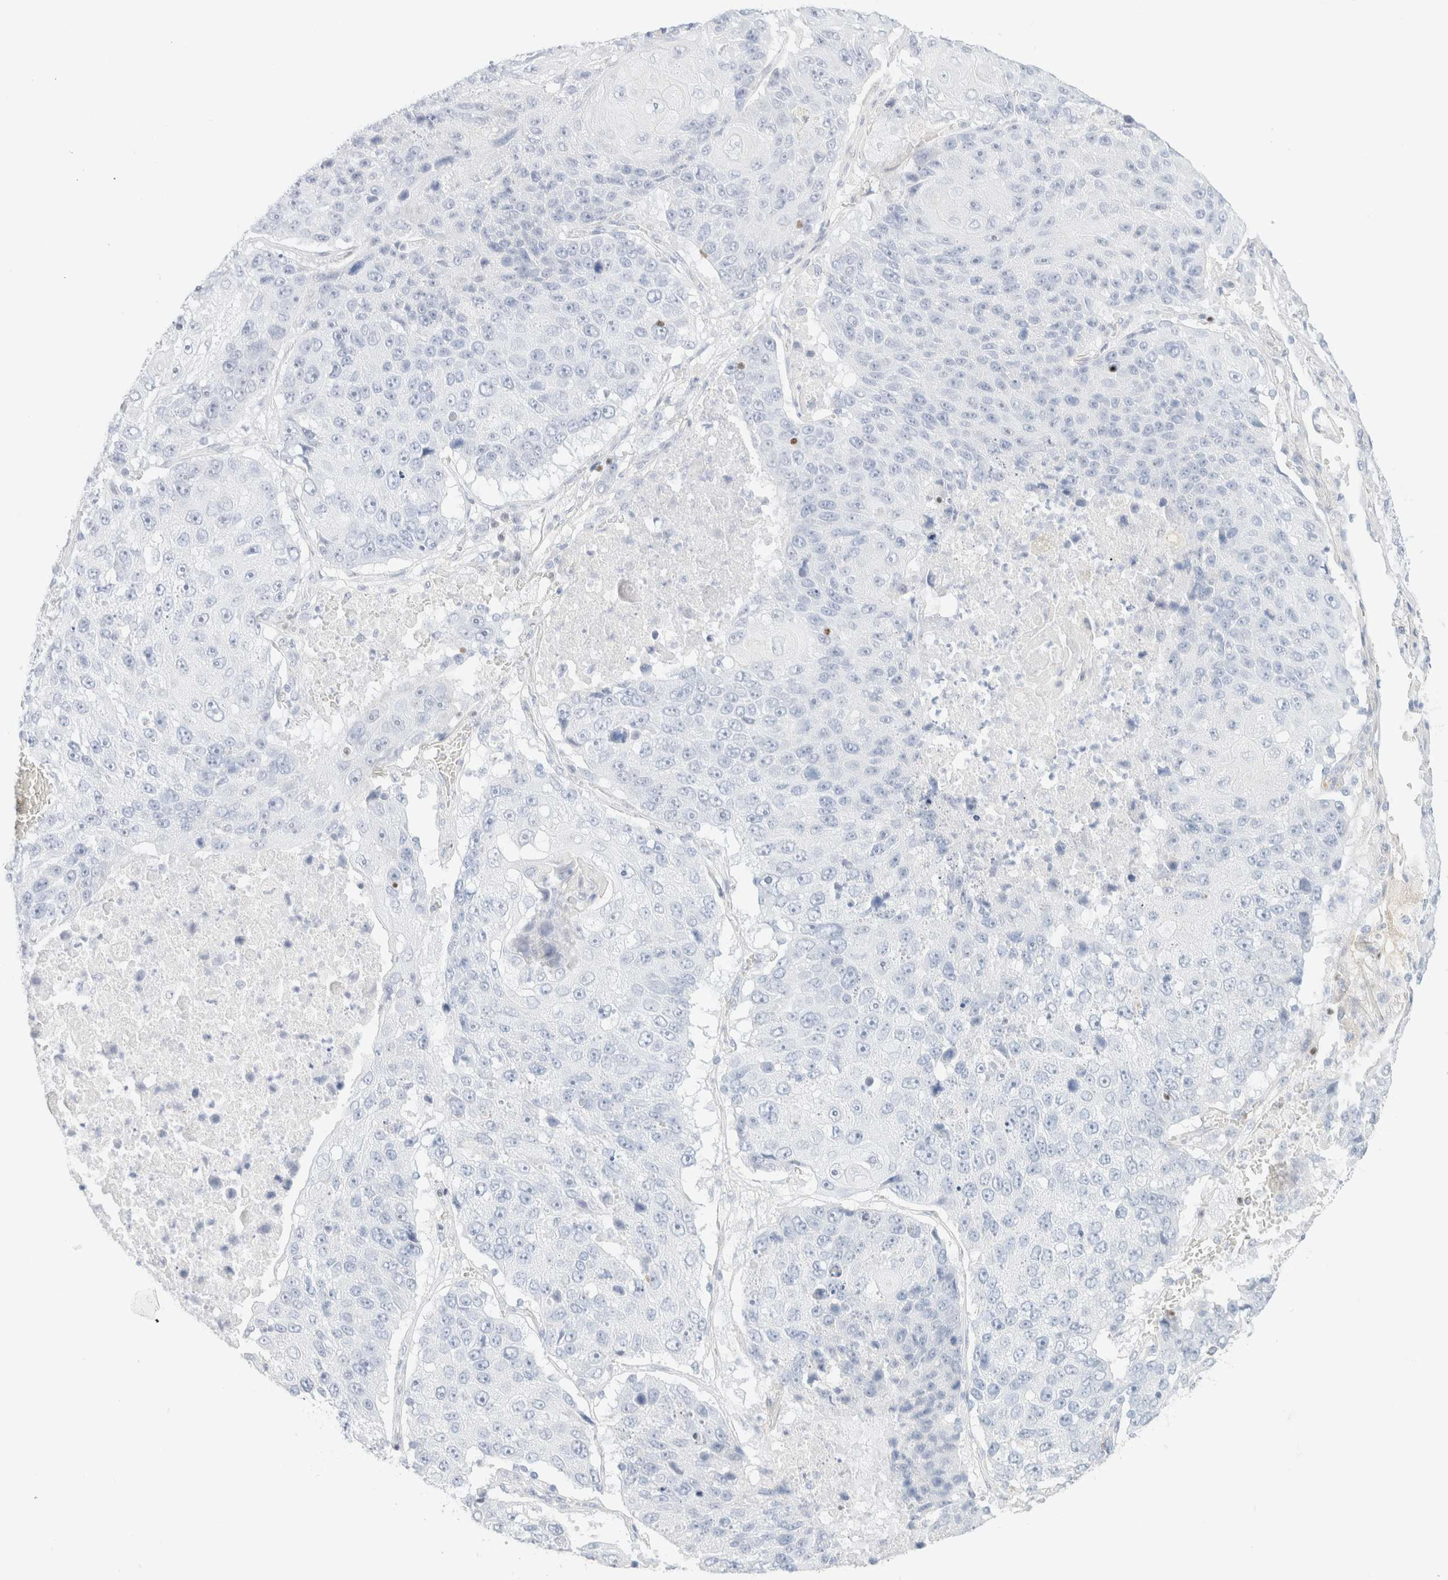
{"staining": {"intensity": "negative", "quantity": "none", "location": "none"}, "tissue": "lung cancer", "cell_type": "Tumor cells", "image_type": "cancer", "snomed": [{"axis": "morphology", "description": "Squamous cell carcinoma, NOS"}, {"axis": "topography", "description": "Lung"}], "caption": "An IHC histopathology image of lung cancer (squamous cell carcinoma) is shown. There is no staining in tumor cells of lung cancer (squamous cell carcinoma). Nuclei are stained in blue.", "gene": "IKZF3", "patient": {"sex": "male", "age": 61}}